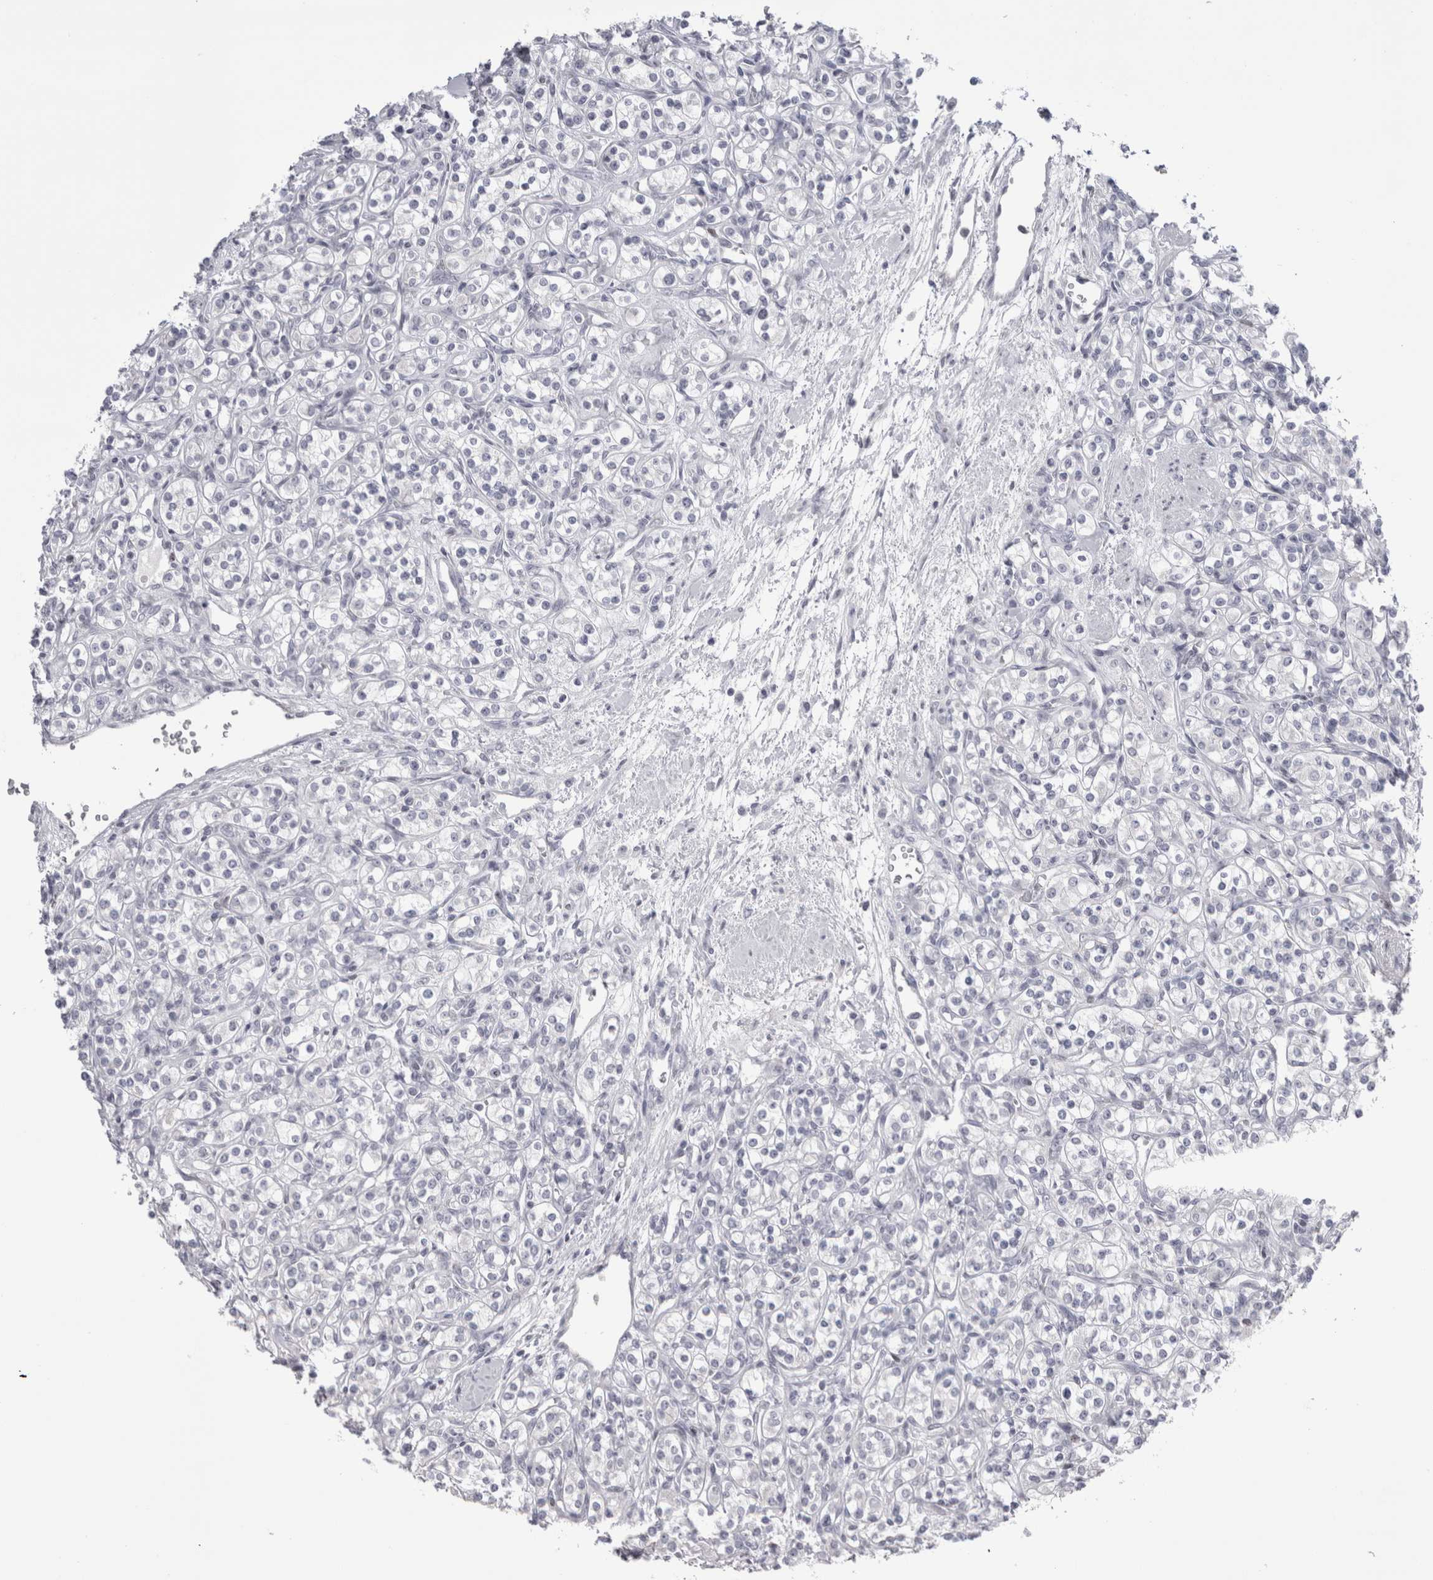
{"staining": {"intensity": "negative", "quantity": "none", "location": "none"}, "tissue": "renal cancer", "cell_type": "Tumor cells", "image_type": "cancer", "snomed": [{"axis": "morphology", "description": "Adenocarcinoma, NOS"}, {"axis": "topography", "description": "Kidney"}], "caption": "Photomicrograph shows no protein expression in tumor cells of renal adenocarcinoma tissue.", "gene": "FNDC8", "patient": {"sex": "male", "age": 77}}